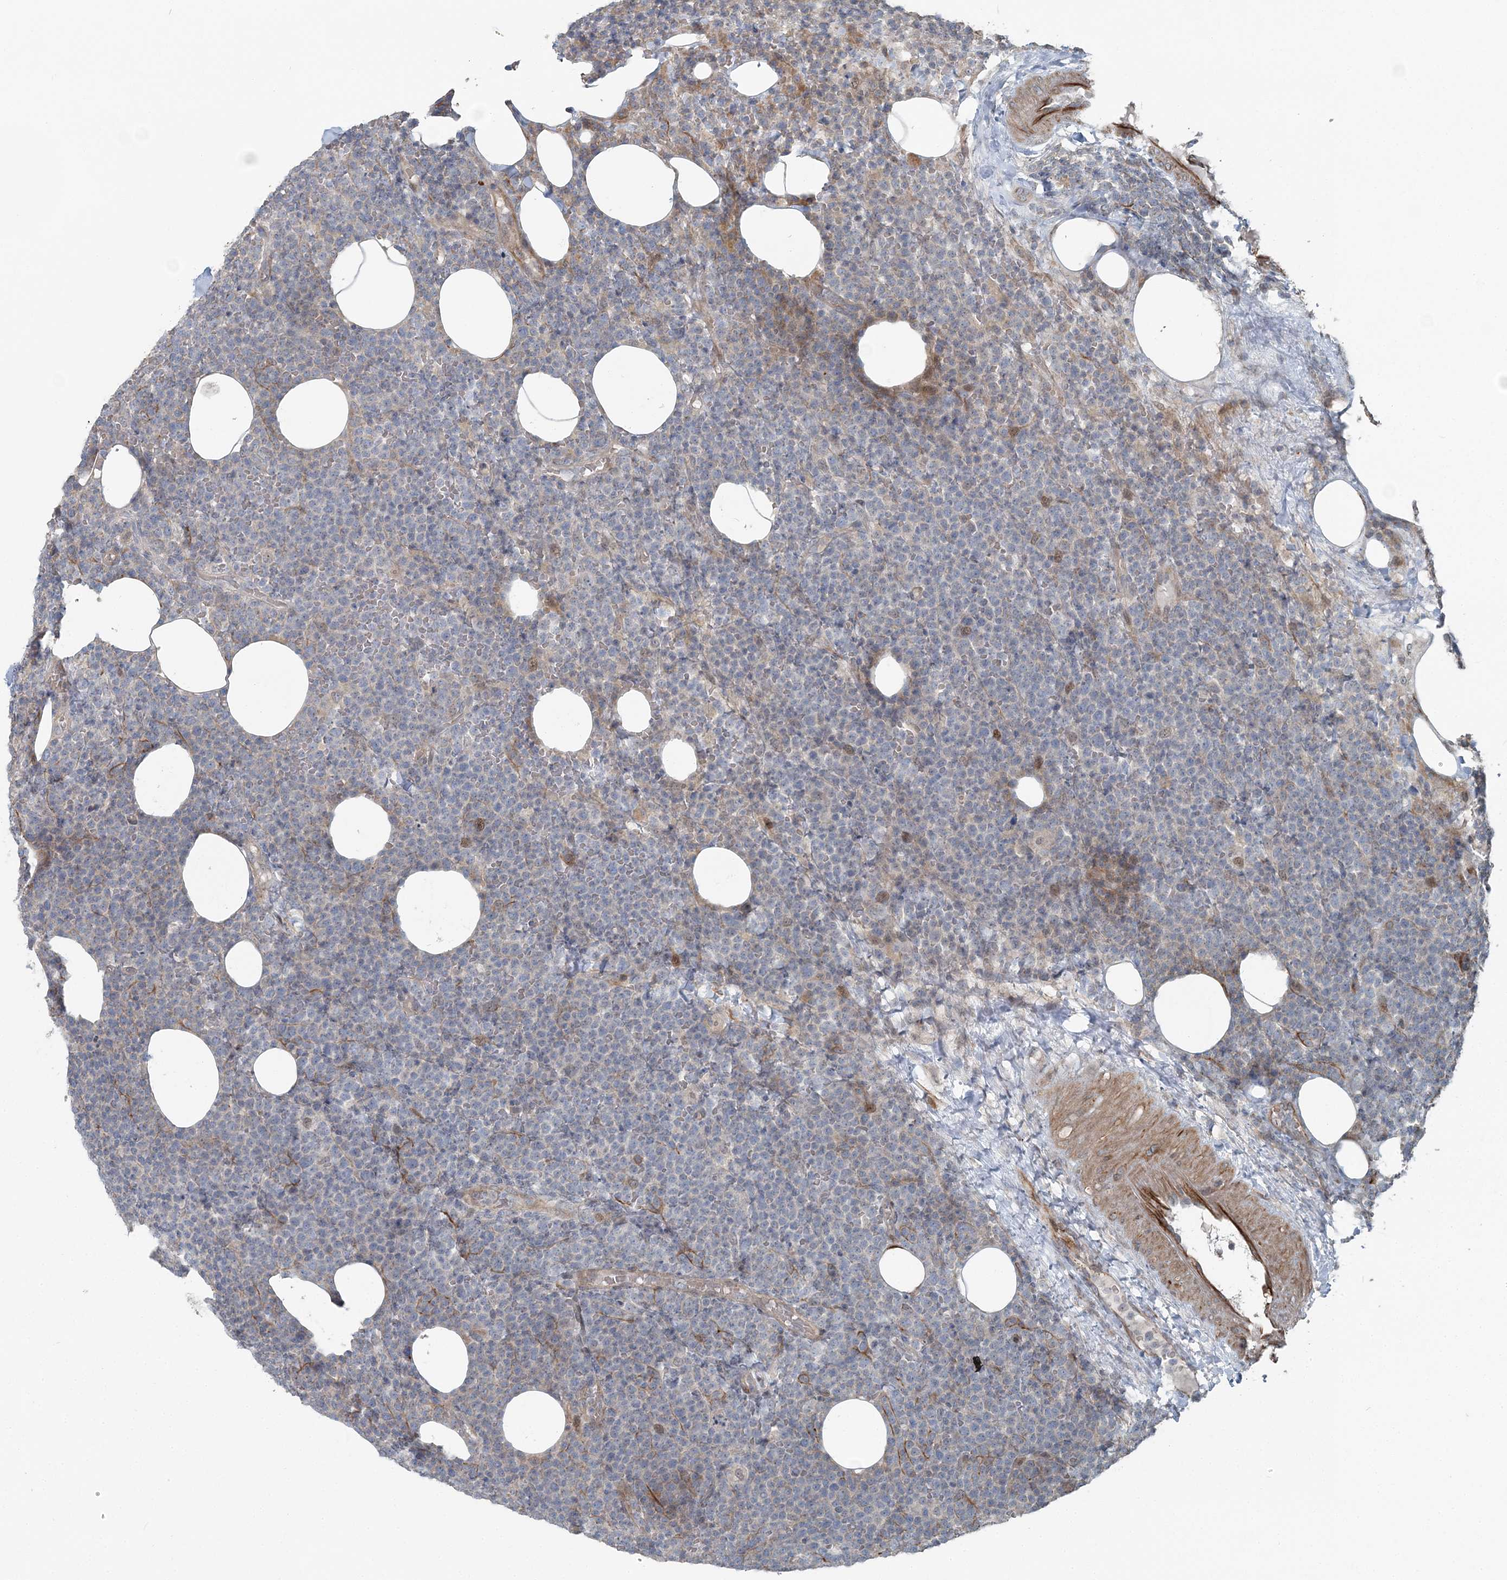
{"staining": {"intensity": "negative", "quantity": "none", "location": "none"}, "tissue": "lymphoma", "cell_type": "Tumor cells", "image_type": "cancer", "snomed": [{"axis": "morphology", "description": "Malignant lymphoma, non-Hodgkin's type, High grade"}, {"axis": "topography", "description": "Lymph node"}], "caption": "Human malignant lymphoma, non-Hodgkin's type (high-grade) stained for a protein using immunohistochemistry (IHC) exhibits no positivity in tumor cells.", "gene": "FBXL17", "patient": {"sex": "male", "age": 61}}